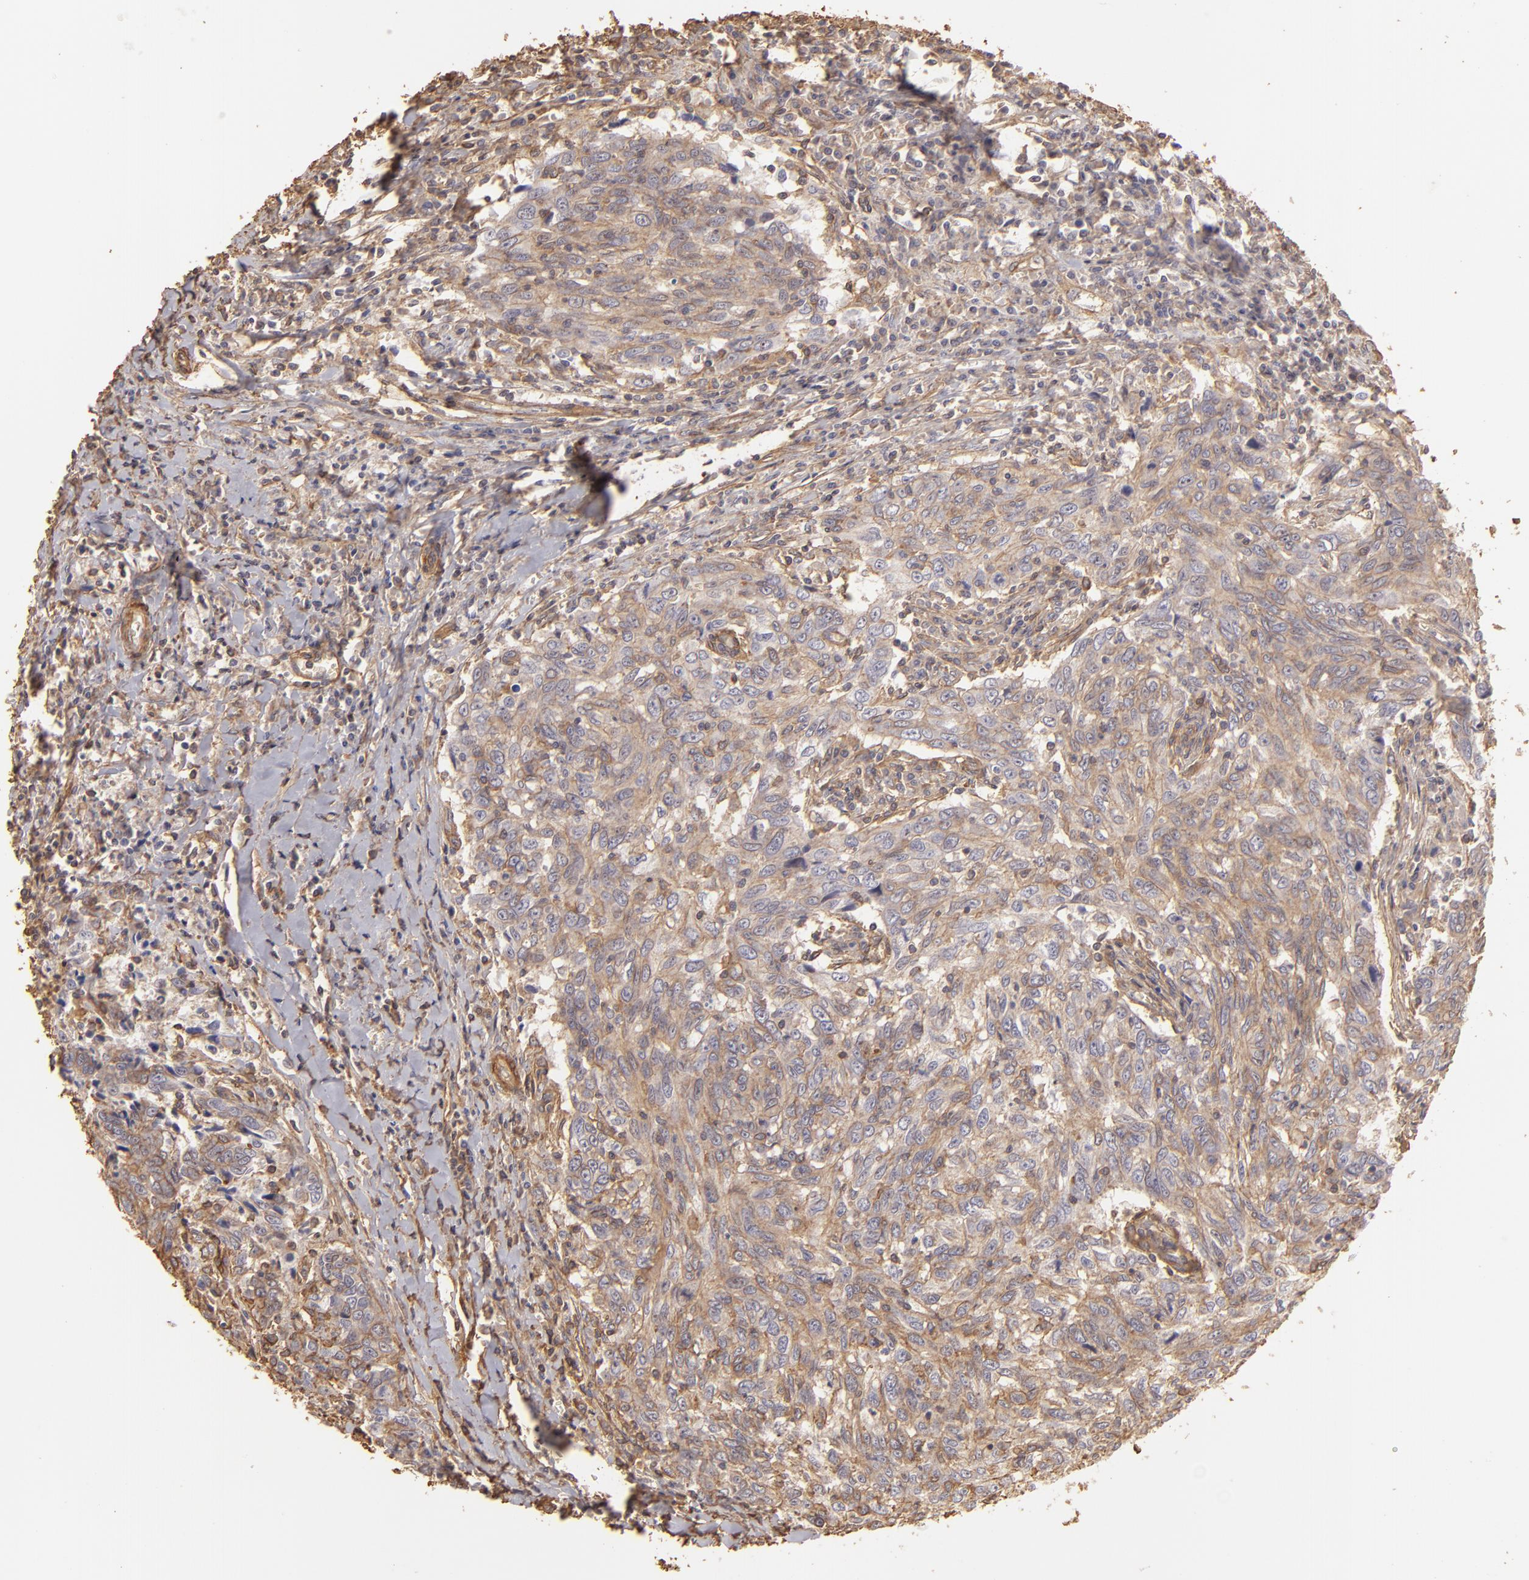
{"staining": {"intensity": "weak", "quantity": ">75%", "location": "cytoplasmic/membranous"}, "tissue": "breast cancer", "cell_type": "Tumor cells", "image_type": "cancer", "snomed": [{"axis": "morphology", "description": "Duct carcinoma"}, {"axis": "topography", "description": "Breast"}], "caption": "This is an image of immunohistochemistry staining of breast cancer (invasive ductal carcinoma), which shows weak positivity in the cytoplasmic/membranous of tumor cells.", "gene": "HSPB6", "patient": {"sex": "female", "age": 50}}